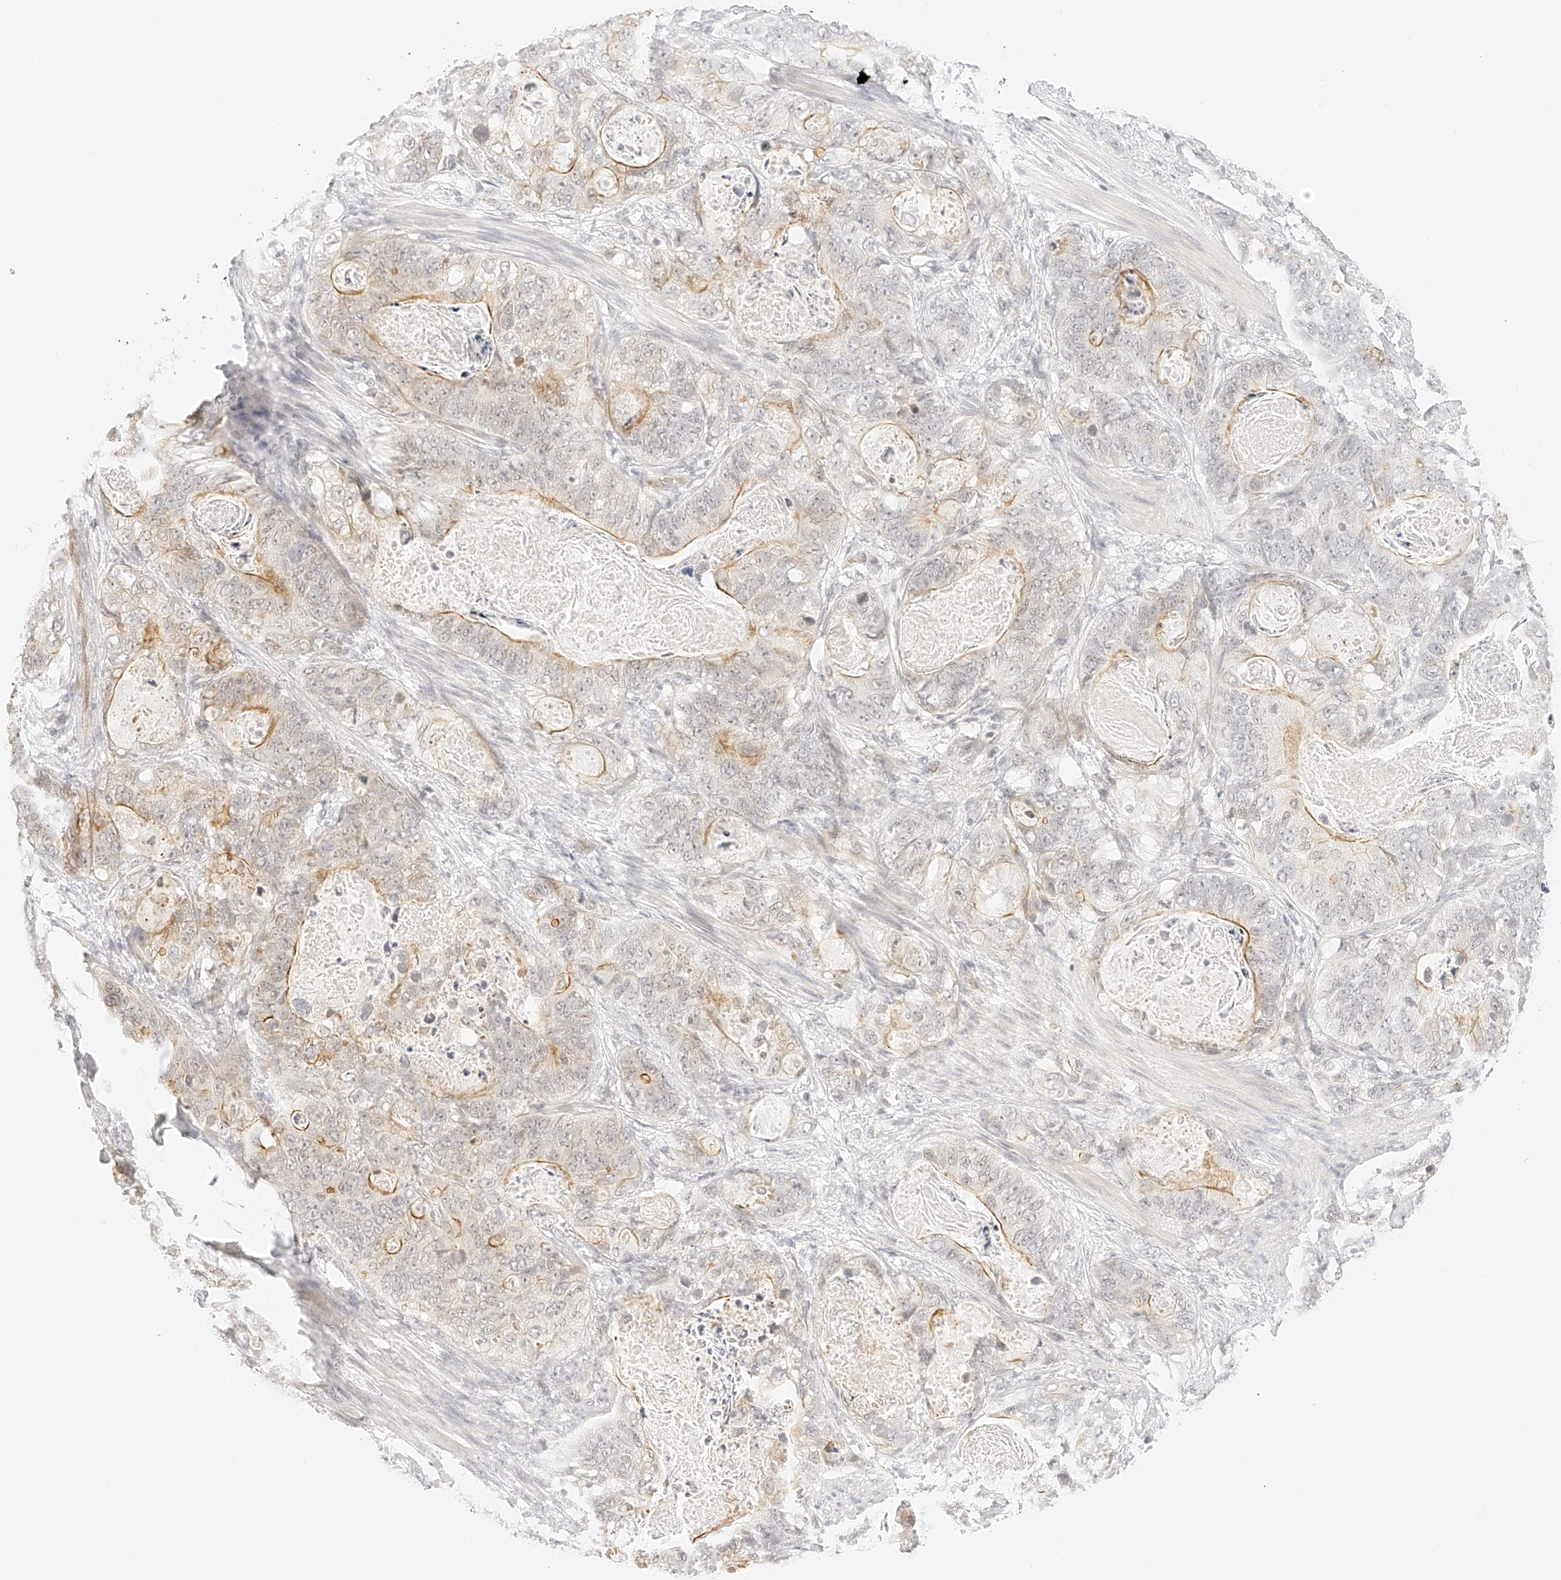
{"staining": {"intensity": "moderate", "quantity": "<25%", "location": "cytoplasmic/membranous"}, "tissue": "stomach cancer", "cell_type": "Tumor cells", "image_type": "cancer", "snomed": [{"axis": "morphology", "description": "Normal tissue, NOS"}, {"axis": "morphology", "description": "Adenocarcinoma, NOS"}, {"axis": "topography", "description": "Stomach"}], "caption": "Moderate cytoplasmic/membranous positivity is identified in about <25% of tumor cells in stomach adenocarcinoma.", "gene": "ZFP69", "patient": {"sex": "female", "age": 89}}